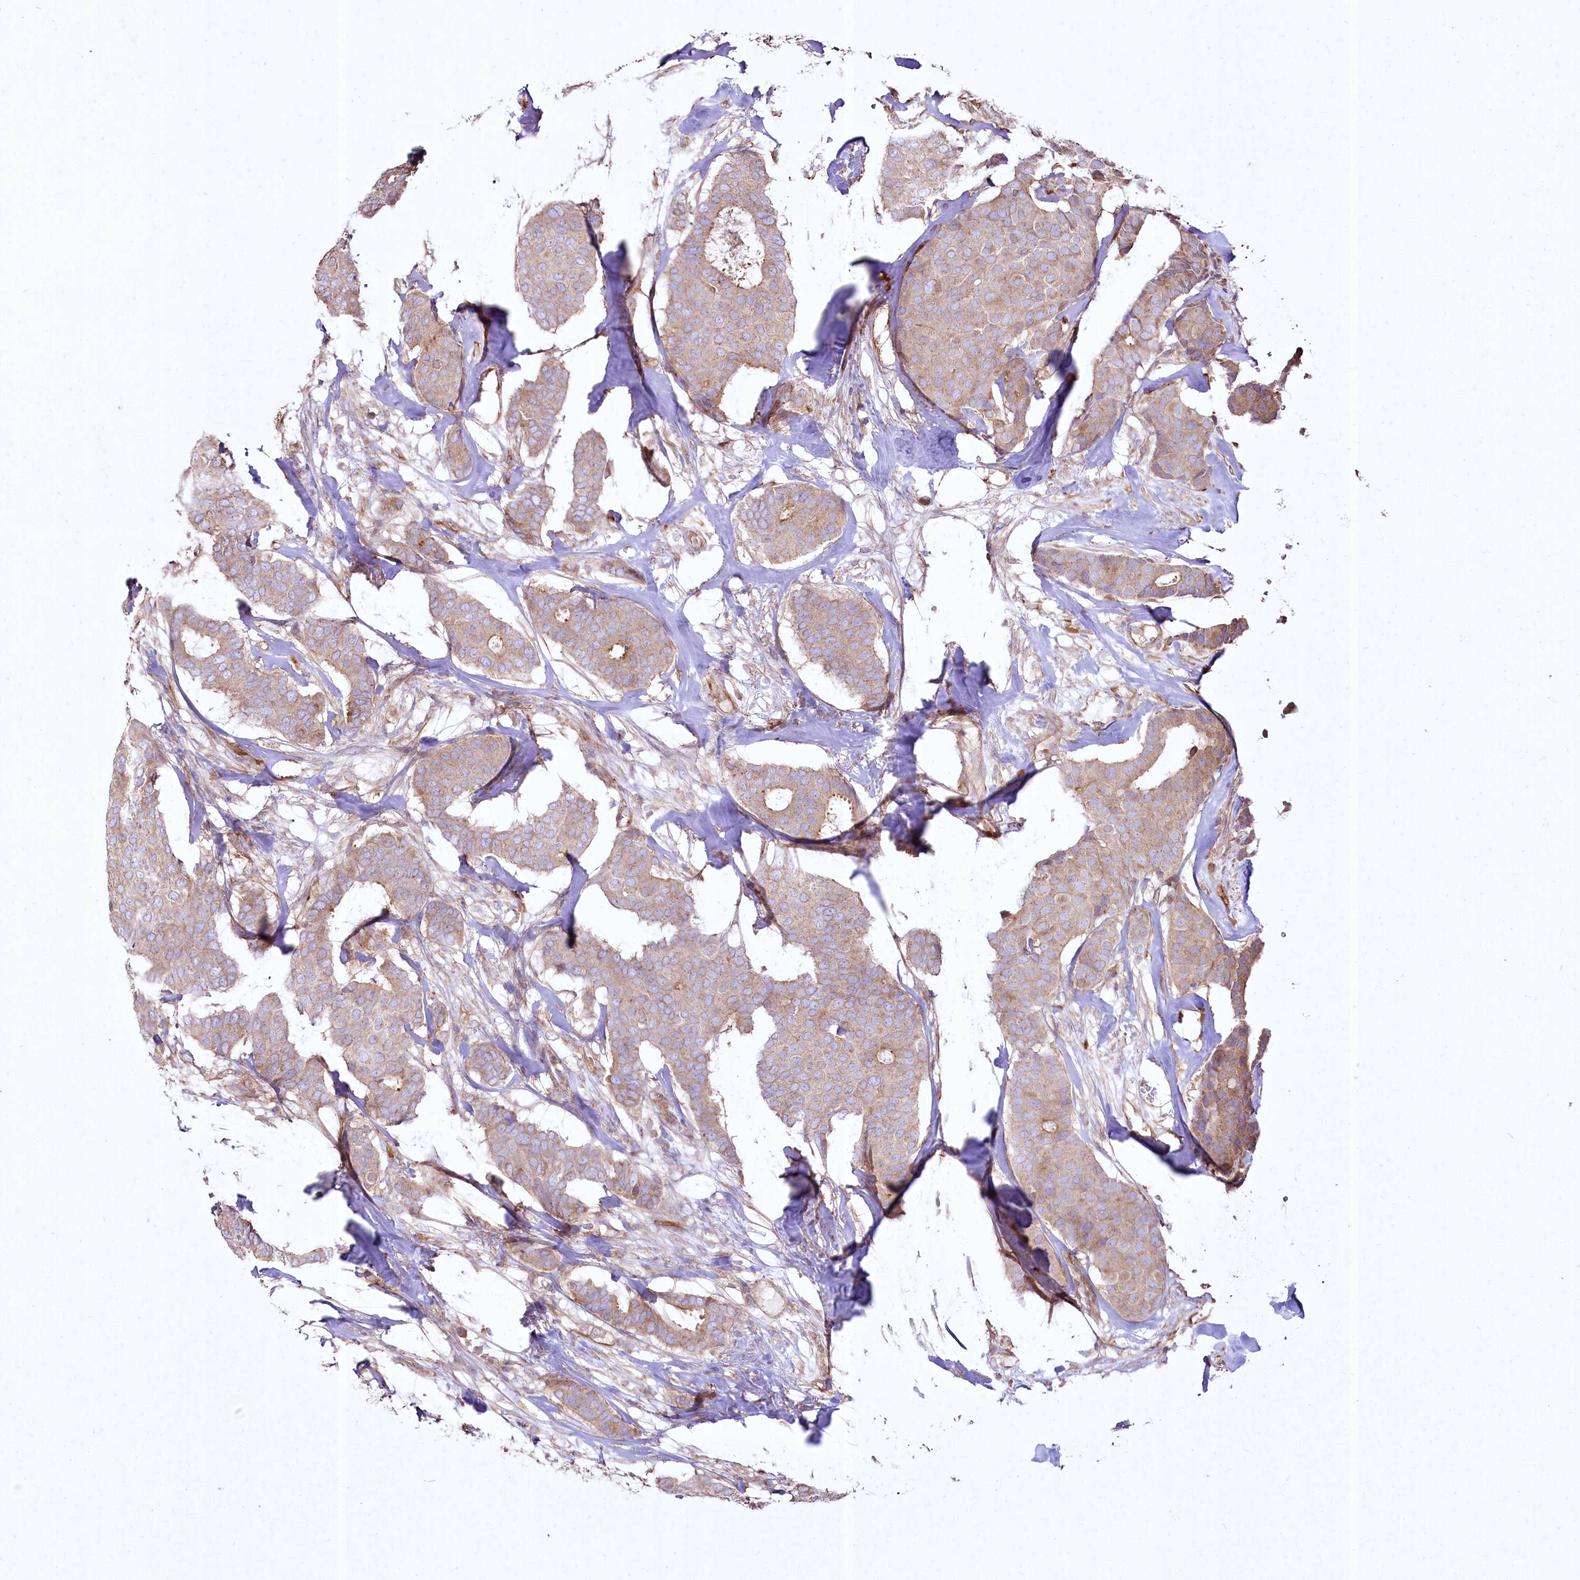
{"staining": {"intensity": "weak", "quantity": ">75%", "location": "cytoplasmic/membranous"}, "tissue": "breast cancer", "cell_type": "Tumor cells", "image_type": "cancer", "snomed": [{"axis": "morphology", "description": "Duct carcinoma"}, {"axis": "topography", "description": "Breast"}], "caption": "Breast cancer was stained to show a protein in brown. There is low levels of weak cytoplasmic/membranous staining in approximately >75% of tumor cells.", "gene": "SH3TC1", "patient": {"sex": "female", "age": 75}}